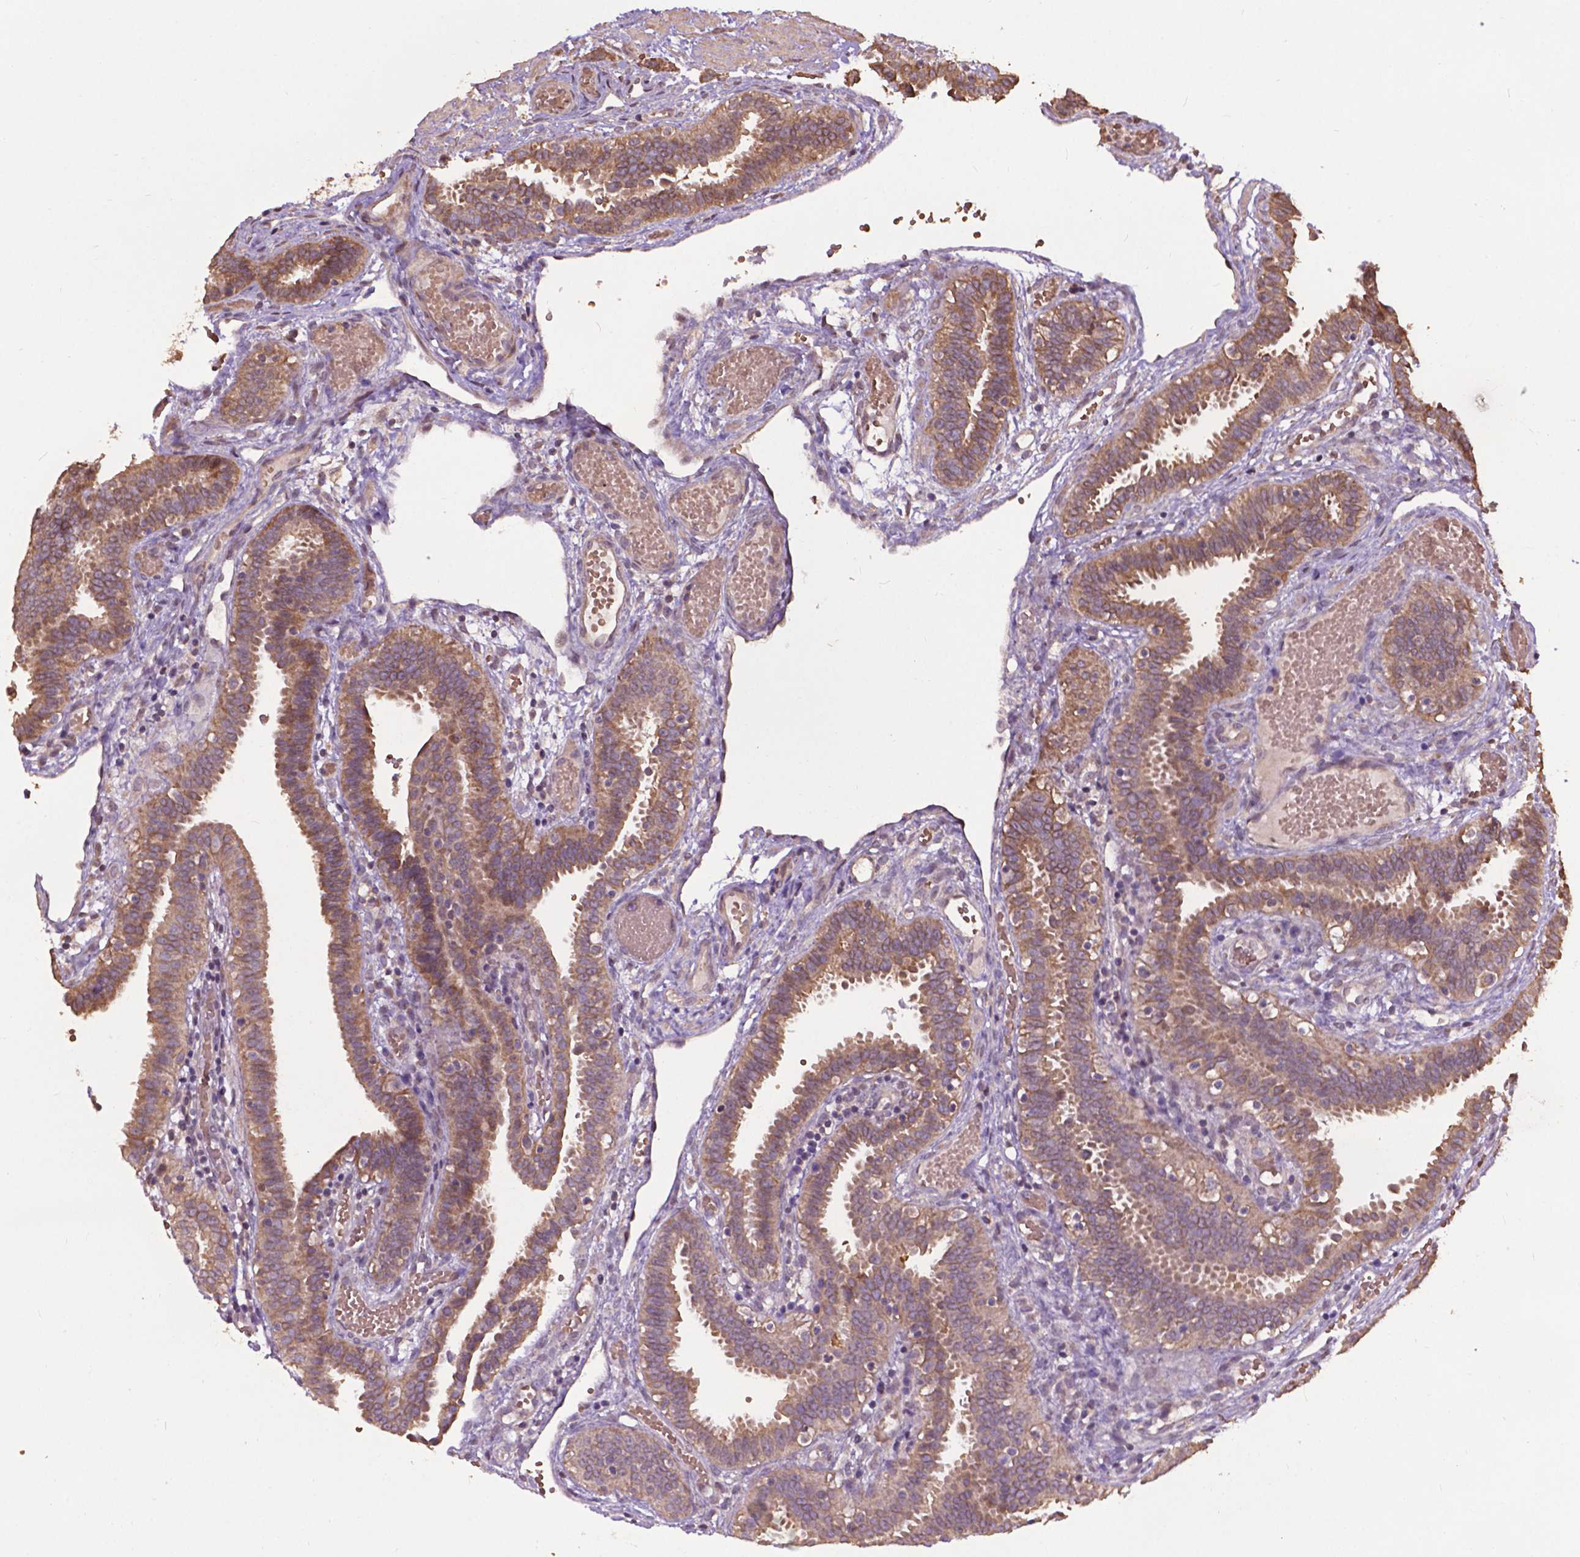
{"staining": {"intensity": "weak", "quantity": "25%-75%", "location": "cytoplasmic/membranous"}, "tissue": "fallopian tube", "cell_type": "Glandular cells", "image_type": "normal", "snomed": [{"axis": "morphology", "description": "Normal tissue, NOS"}, {"axis": "topography", "description": "Fallopian tube"}], "caption": "This histopathology image displays immunohistochemistry staining of normal human fallopian tube, with low weak cytoplasmic/membranous positivity in approximately 25%-75% of glandular cells.", "gene": "GLRA2", "patient": {"sex": "female", "age": 37}}